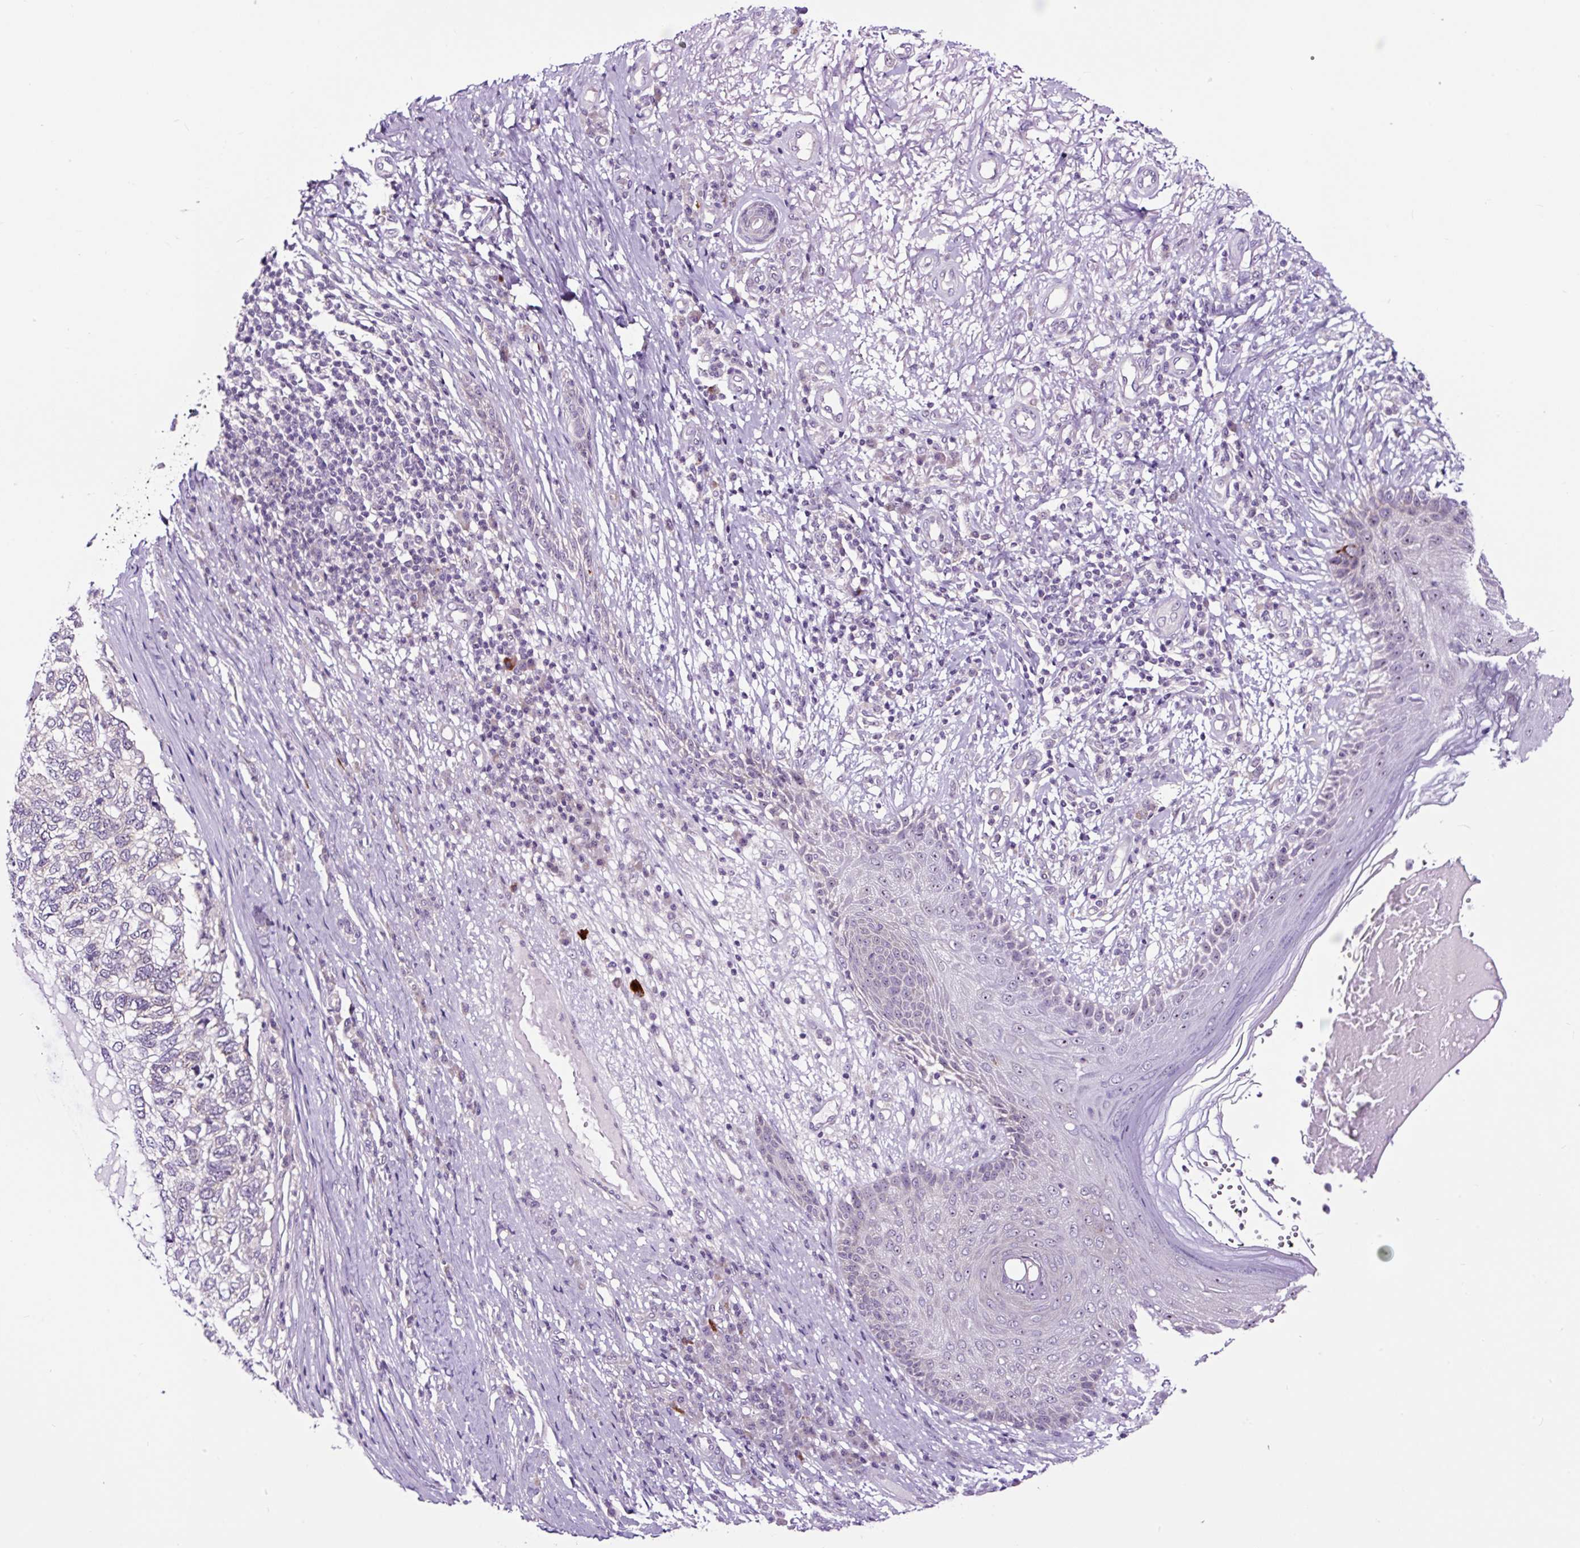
{"staining": {"intensity": "negative", "quantity": "none", "location": "none"}, "tissue": "skin cancer", "cell_type": "Tumor cells", "image_type": "cancer", "snomed": [{"axis": "morphology", "description": "Basal cell carcinoma"}, {"axis": "topography", "description": "Skin"}], "caption": "Tumor cells show no significant expression in basal cell carcinoma (skin). The staining was performed using DAB (3,3'-diaminobenzidine) to visualize the protein expression in brown, while the nuclei were stained in blue with hematoxylin (Magnification: 20x).", "gene": "NOM1", "patient": {"sex": "female", "age": 65}}